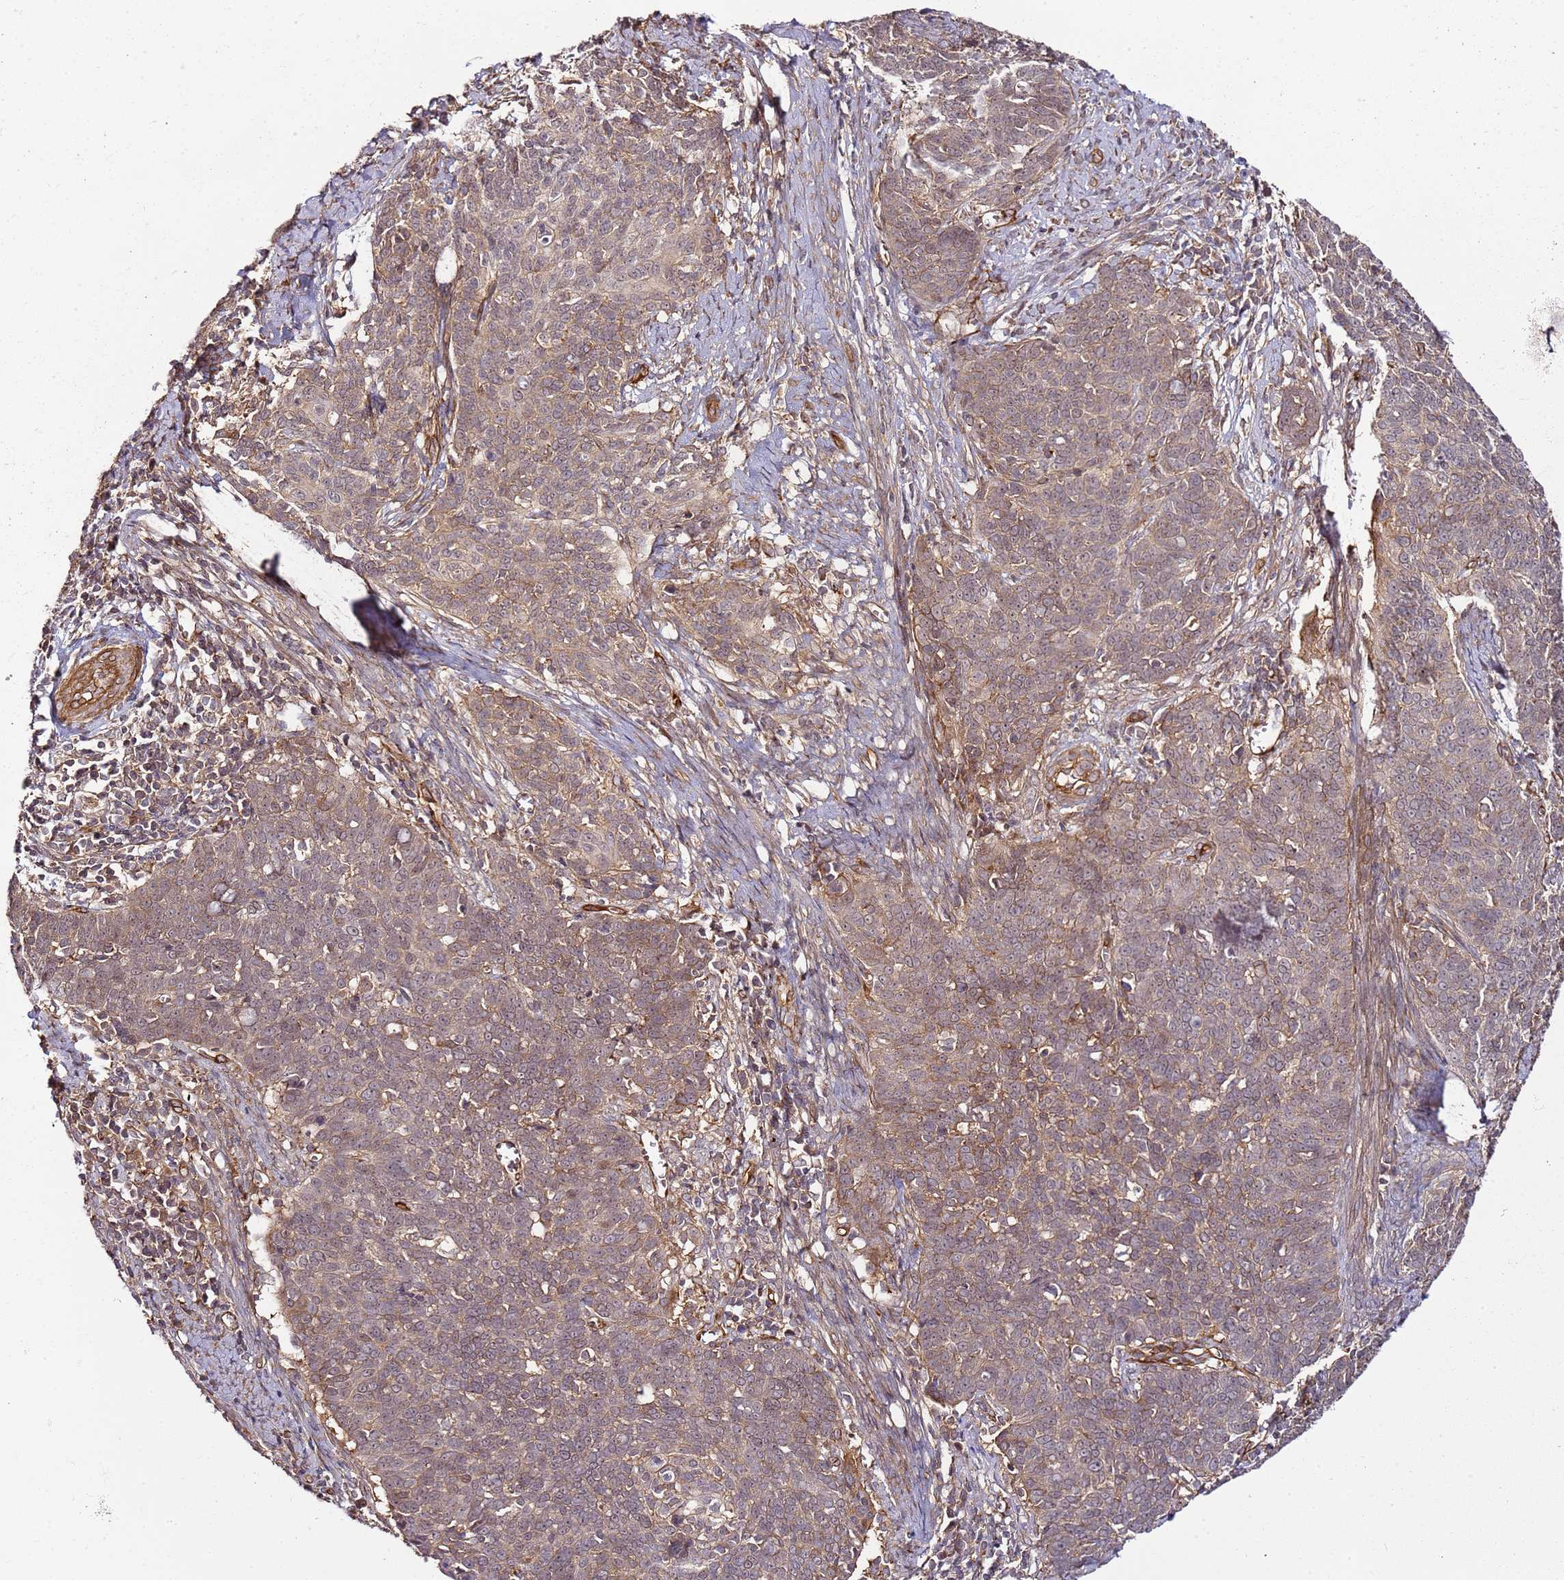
{"staining": {"intensity": "weak", "quantity": ">75%", "location": "cytoplasmic/membranous"}, "tissue": "cervical cancer", "cell_type": "Tumor cells", "image_type": "cancer", "snomed": [{"axis": "morphology", "description": "Squamous cell carcinoma, NOS"}, {"axis": "topography", "description": "Cervix"}], "caption": "Squamous cell carcinoma (cervical) stained with DAB immunohistochemistry (IHC) reveals low levels of weak cytoplasmic/membranous positivity in about >75% of tumor cells. Immunohistochemistry stains the protein of interest in brown and the nuclei are stained blue.", "gene": "CCNYL1", "patient": {"sex": "female", "age": 39}}